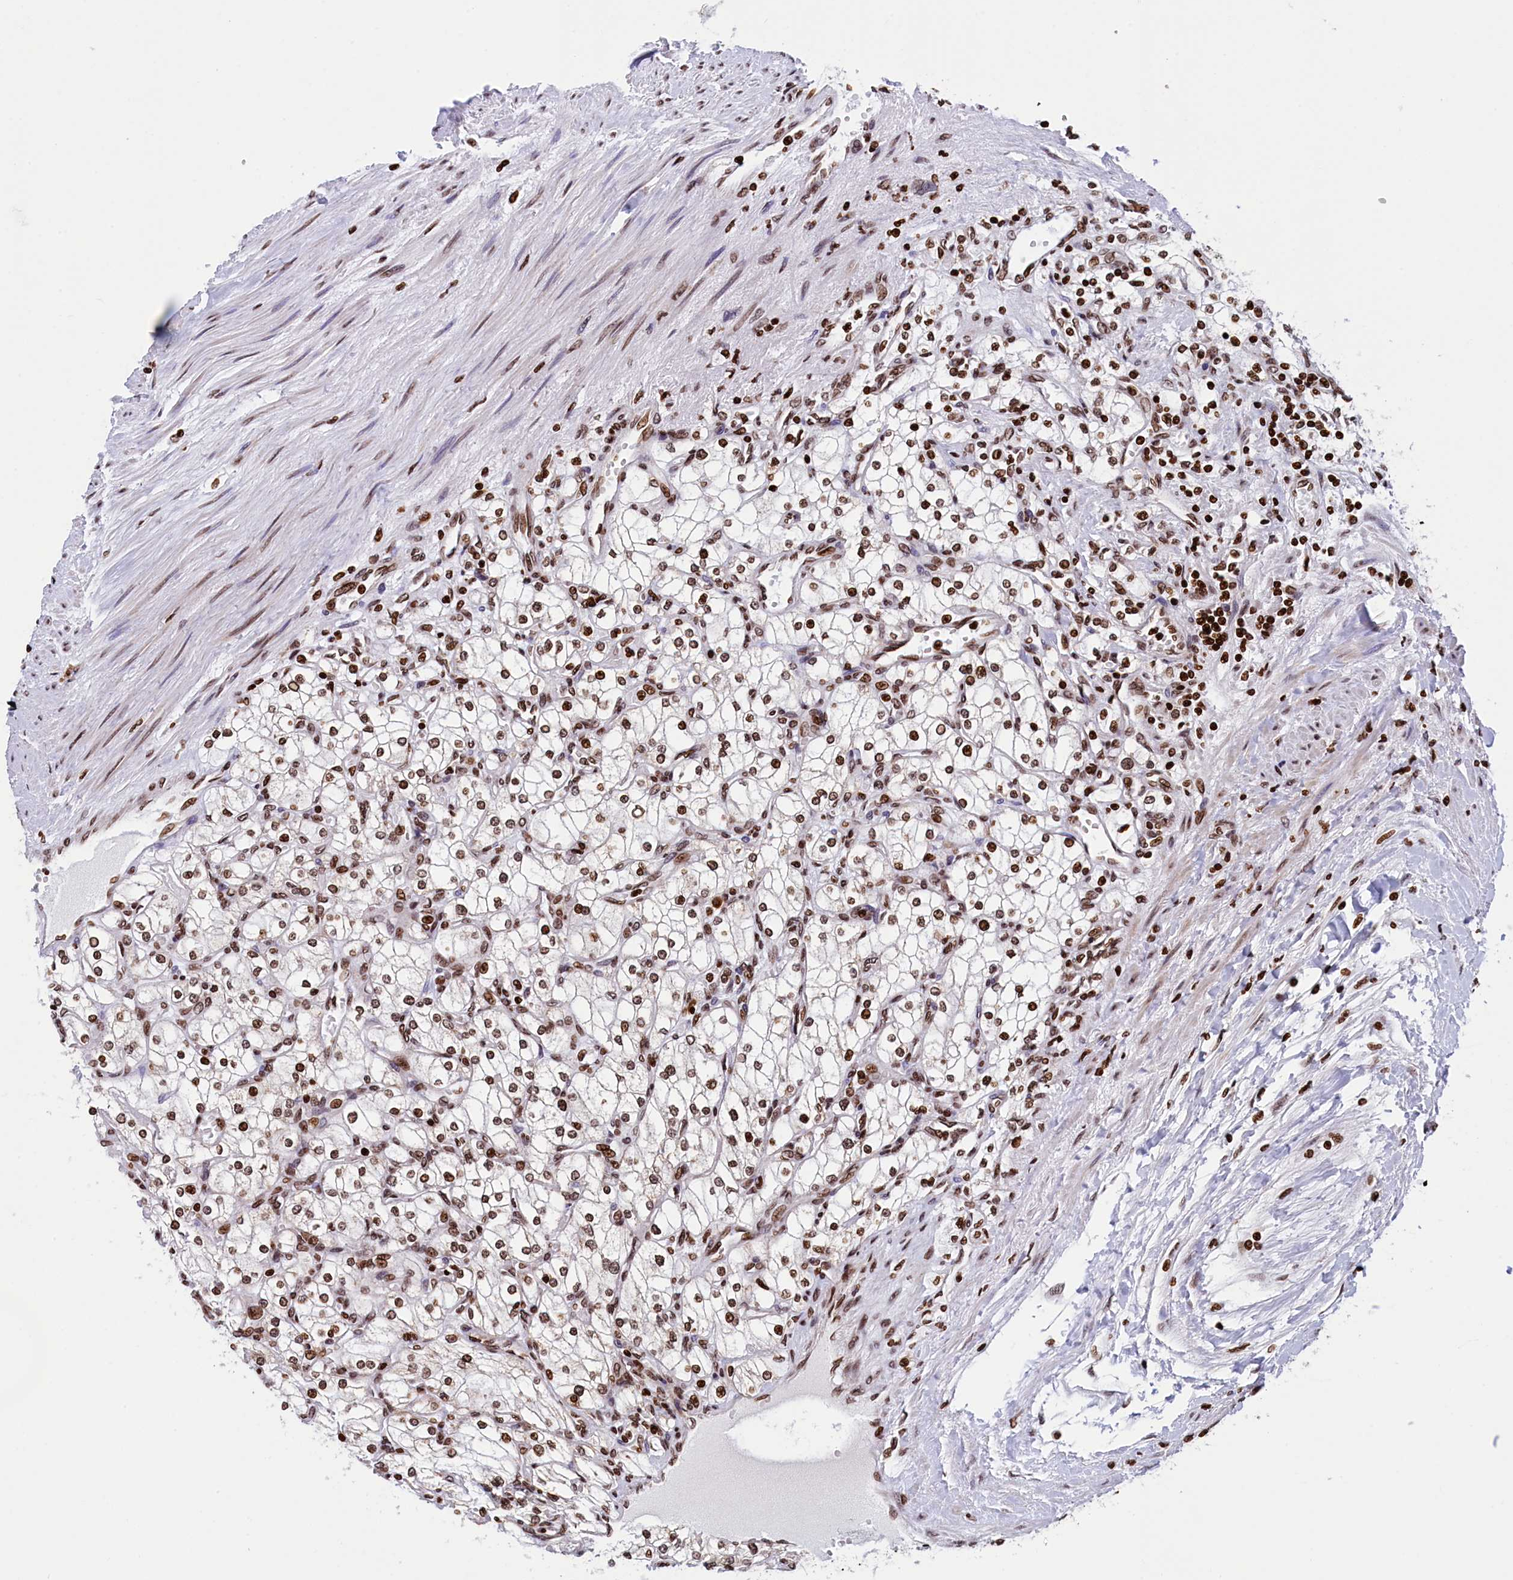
{"staining": {"intensity": "moderate", "quantity": ">75%", "location": "nuclear"}, "tissue": "renal cancer", "cell_type": "Tumor cells", "image_type": "cancer", "snomed": [{"axis": "morphology", "description": "Adenocarcinoma, NOS"}, {"axis": "topography", "description": "Kidney"}], "caption": "Immunohistochemical staining of human renal cancer shows moderate nuclear protein expression in about >75% of tumor cells.", "gene": "TIMM29", "patient": {"sex": "male", "age": 80}}